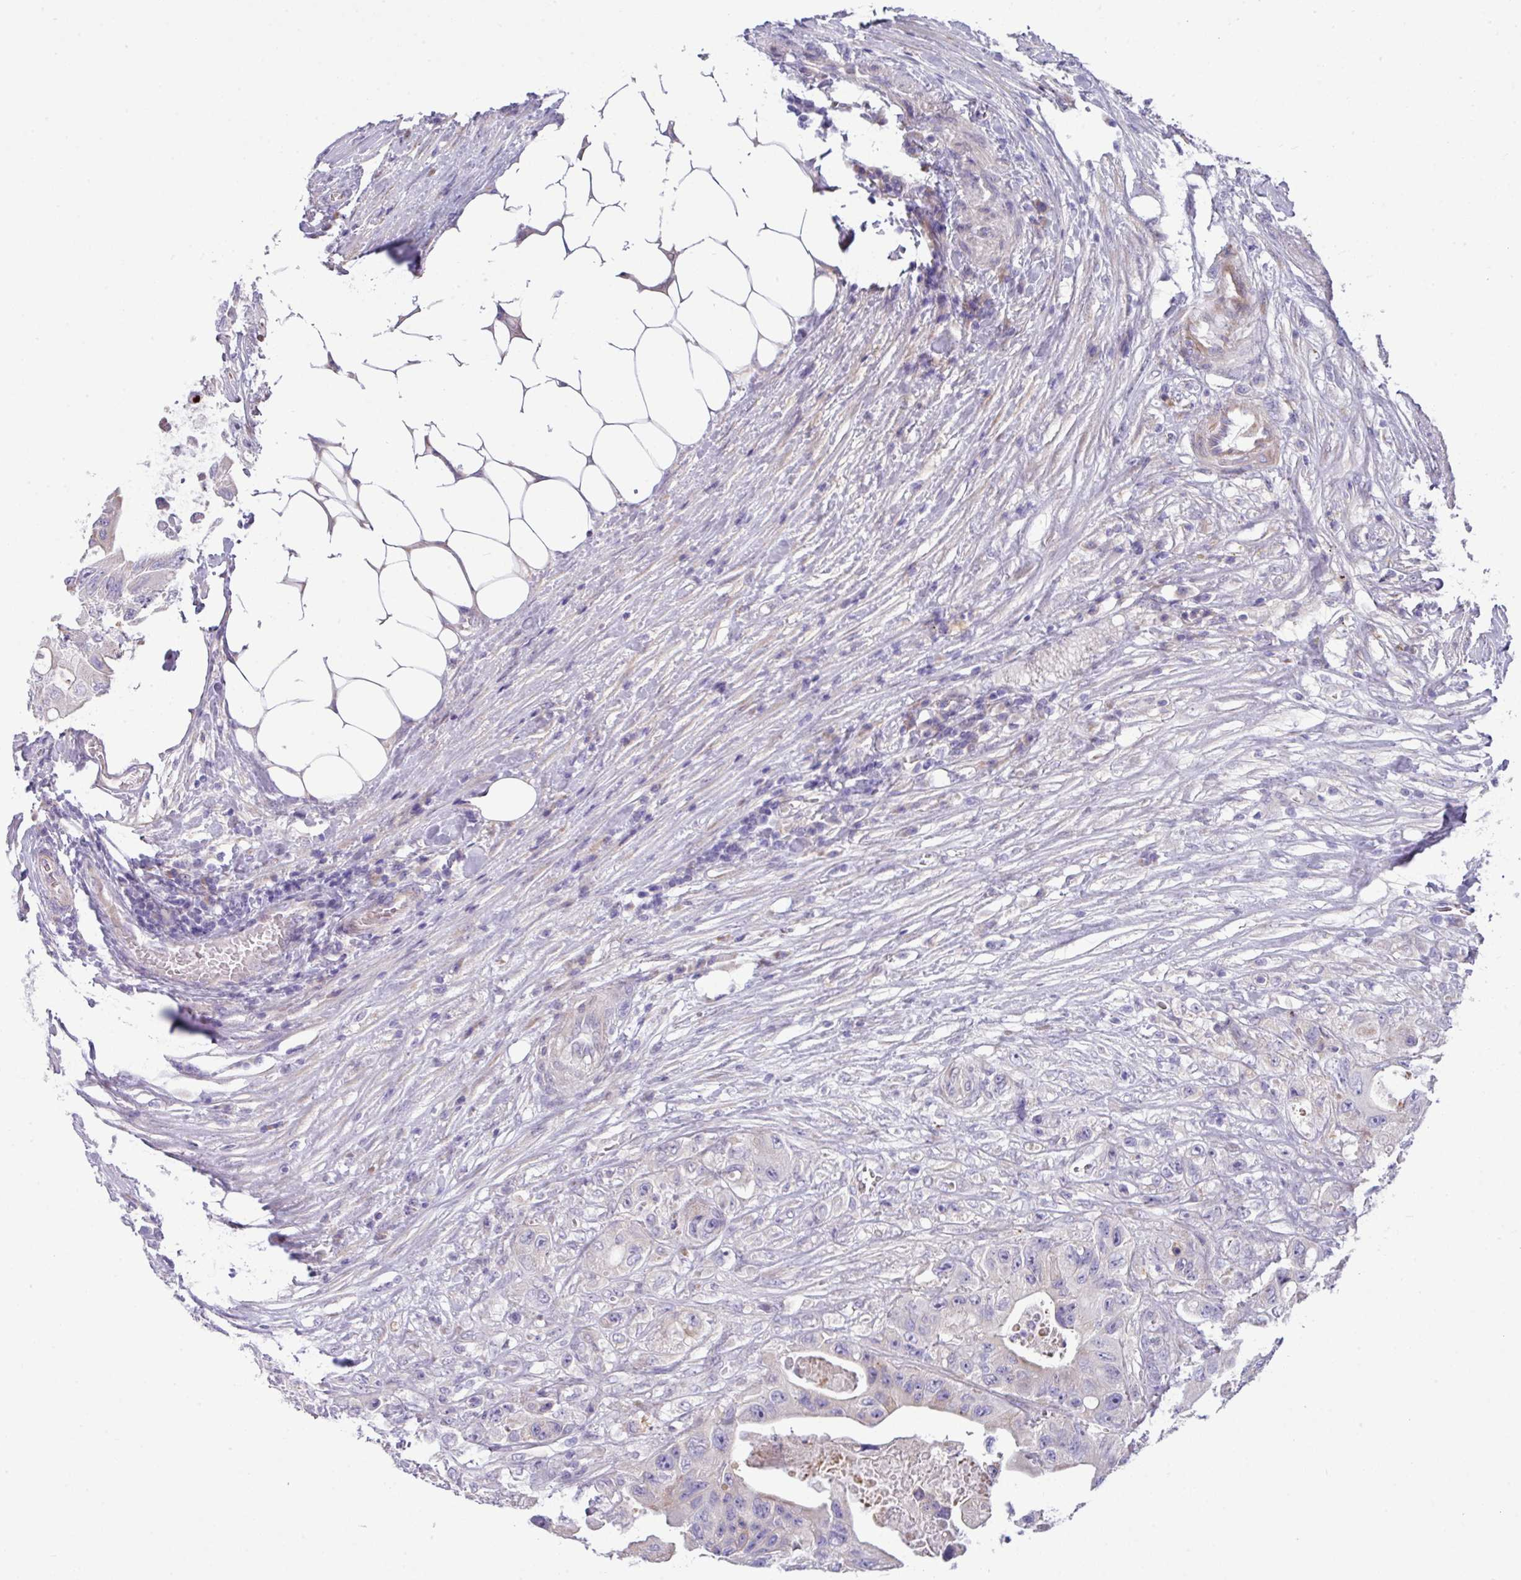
{"staining": {"intensity": "negative", "quantity": "none", "location": "none"}, "tissue": "colorectal cancer", "cell_type": "Tumor cells", "image_type": "cancer", "snomed": [{"axis": "morphology", "description": "Adenocarcinoma, NOS"}, {"axis": "topography", "description": "Colon"}], "caption": "Colorectal cancer stained for a protein using immunohistochemistry exhibits no staining tumor cells.", "gene": "IRGC", "patient": {"sex": "female", "age": 46}}